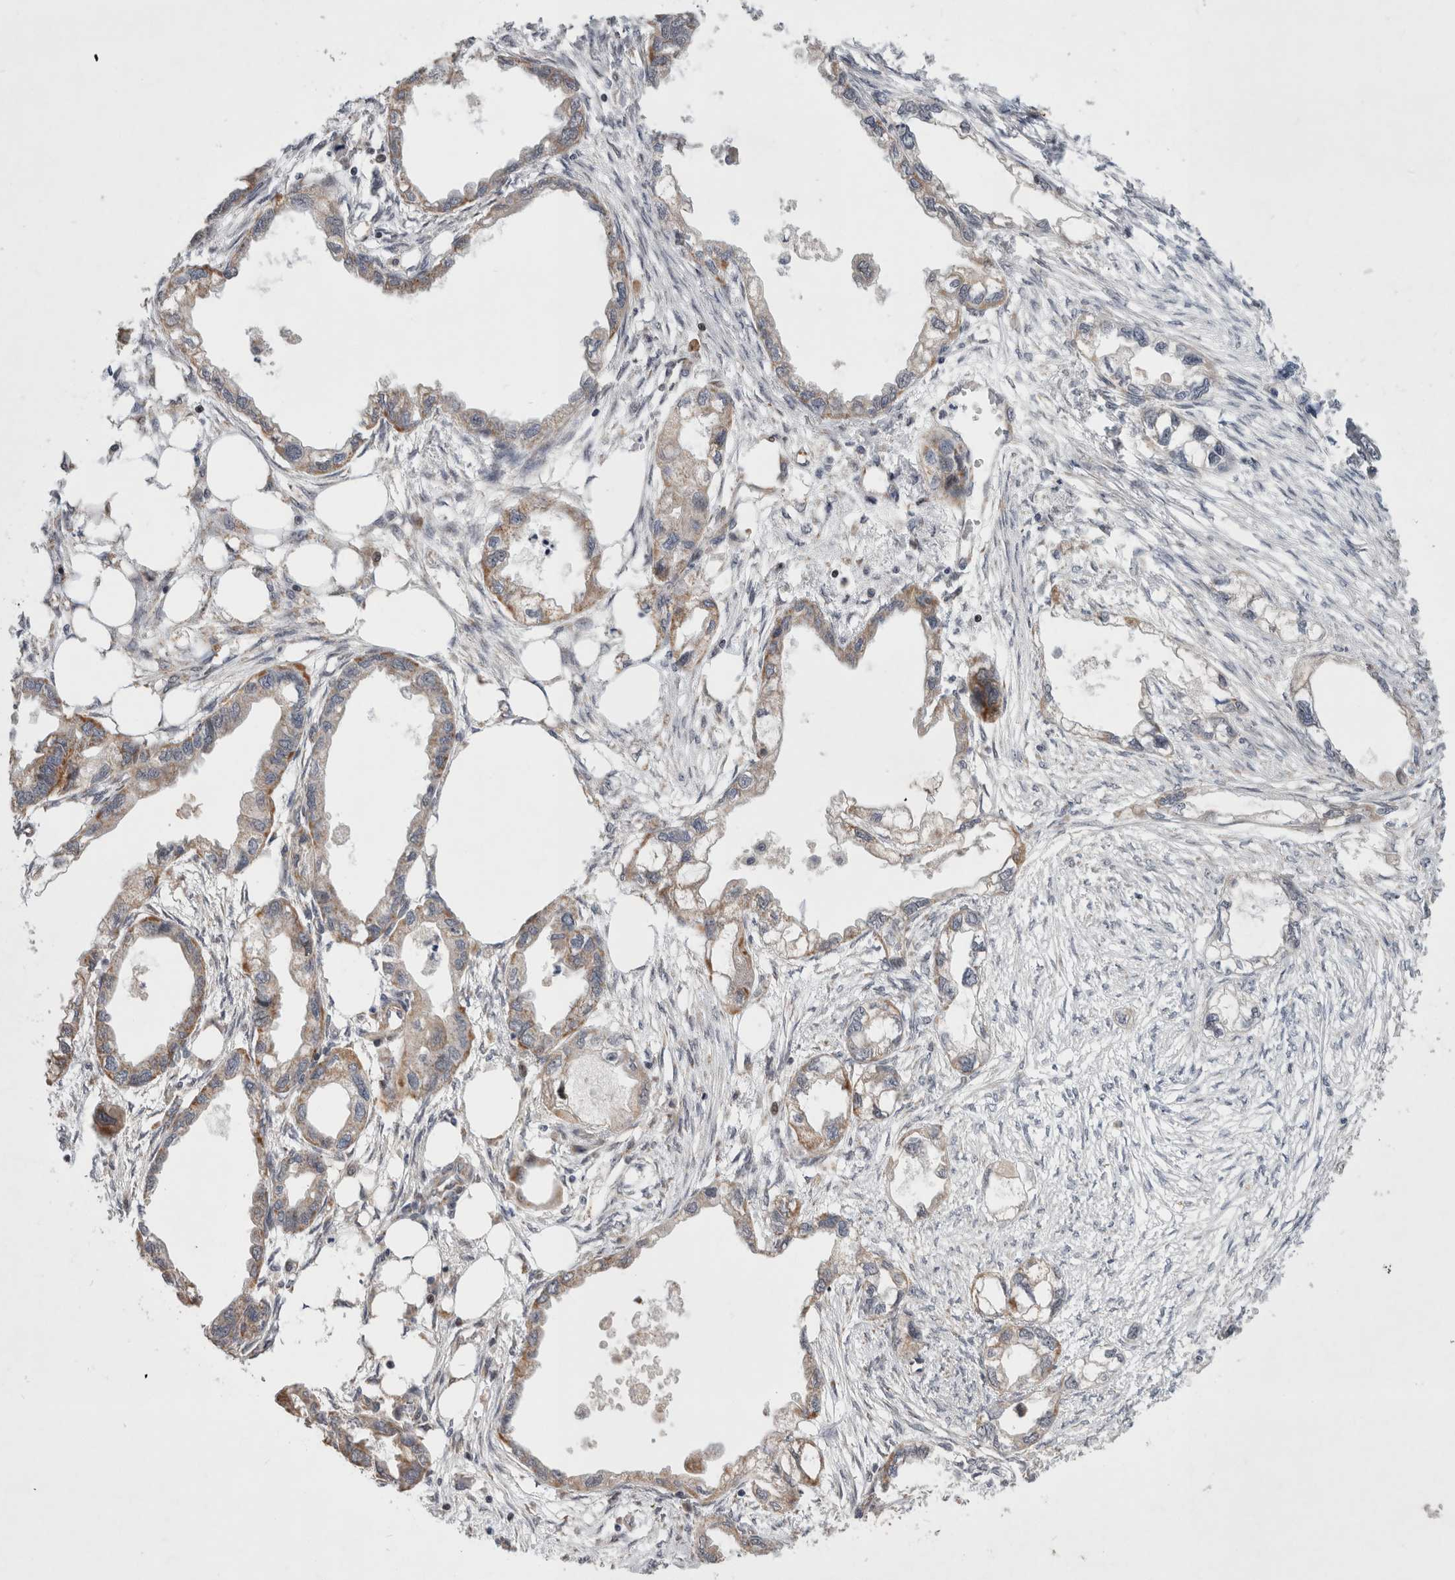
{"staining": {"intensity": "moderate", "quantity": "<25%", "location": "cytoplasmic/membranous"}, "tissue": "endometrial cancer", "cell_type": "Tumor cells", "image_type": "cancer", "snomed": [{"axis": "morphology", "description": "Adenocarcinoma, NOS"}, {"axis": "morphology", "description": "Adenocarcinoma, metastatic, NOS"}, {"axis": "topography", "description": "Adipose tissue"}, {"axis": "topography", "description": "Endometrium"}], "caption": "This is an image of IHC staining of endometrial cancer (adenocarcinoma), which shows moderate positivity in the cytoplasmic/membranous of tumor cells.", "gene": "MRPL37", "patient": {"sex": "female", "age": 67}}